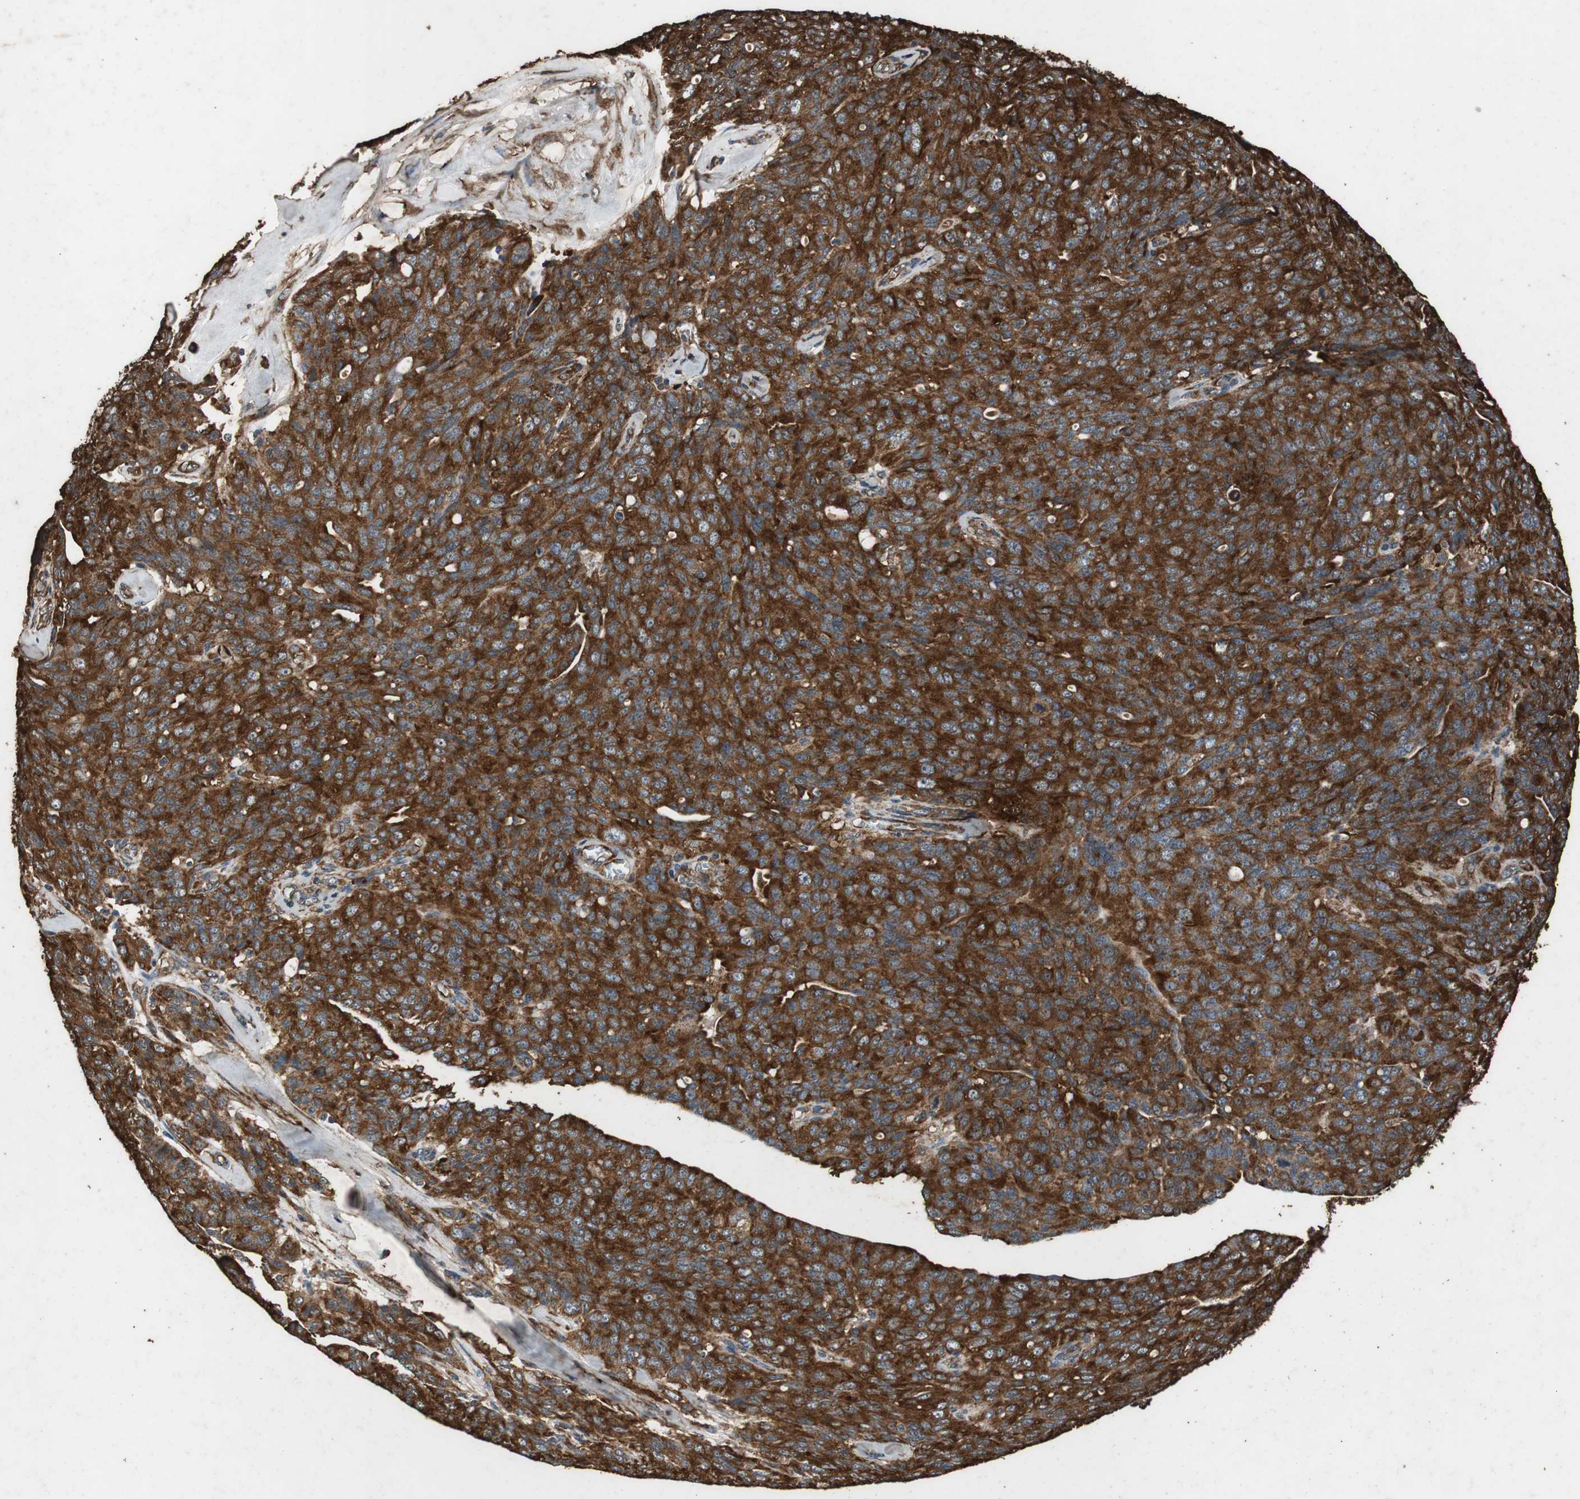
{"staining": {"intensity": "strong", "quantity": ">75%", "location": "cytoplasmic/membranous"}, "tissue": "ovarian cancer", "cell_type": "Tumor cells", "image_type": "cancer", "snomed": [{"axis": "morphology", "description": "Carcinoma, endometroid"}, {"axis": "topography", "description": "Ovary"}], "caption": "Protein staining by IHC shows strong cytoplasmic/membranous expression in about >75% of tumor cells in ovarian cancer (endometroid carcinoma).", "gene": "NAA10", "patient": {"sex": "female", "age": 60}}